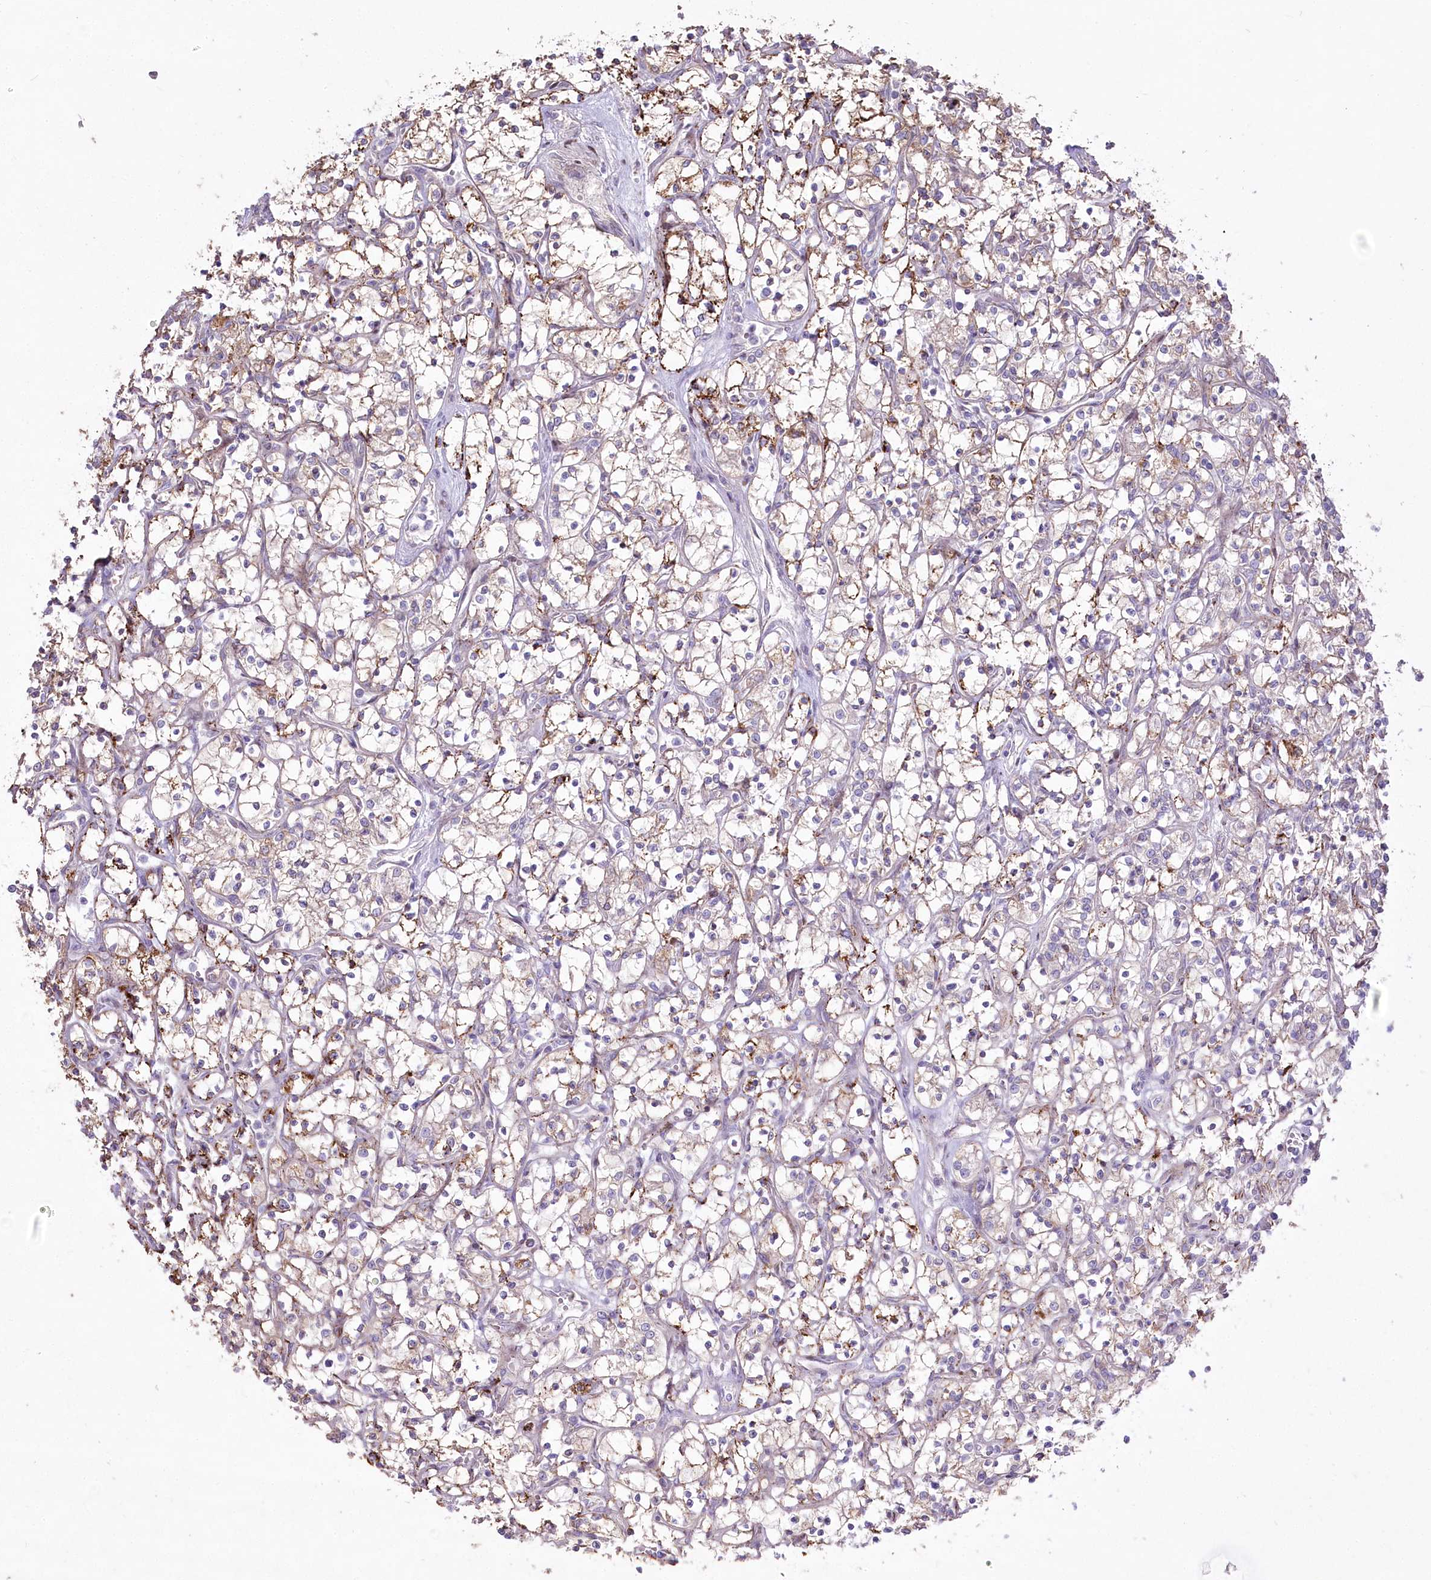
{"staining": {"intensity": "moderate", "quantity": "25%-75%", "location": "cytoplasmic/membranous"}, "tissue": "renal cancer", "cell_type": "Tumor cells", "image_type": "cancer", "snomed": [{"axis": "morphology", "description": "Adenocarcinoma, NOS"}, {"axis": "topography", "description": "Kidney"}], "caption": "This is a micrograph of immunohistochemistry (IHC) staining of renal cancer (adenocarcinoma), which shows moderate staining in the cytoplasmic/membranous of tumor cells.", "gene": "CEP164", "patient": {"sex": "female", "age": 69}}